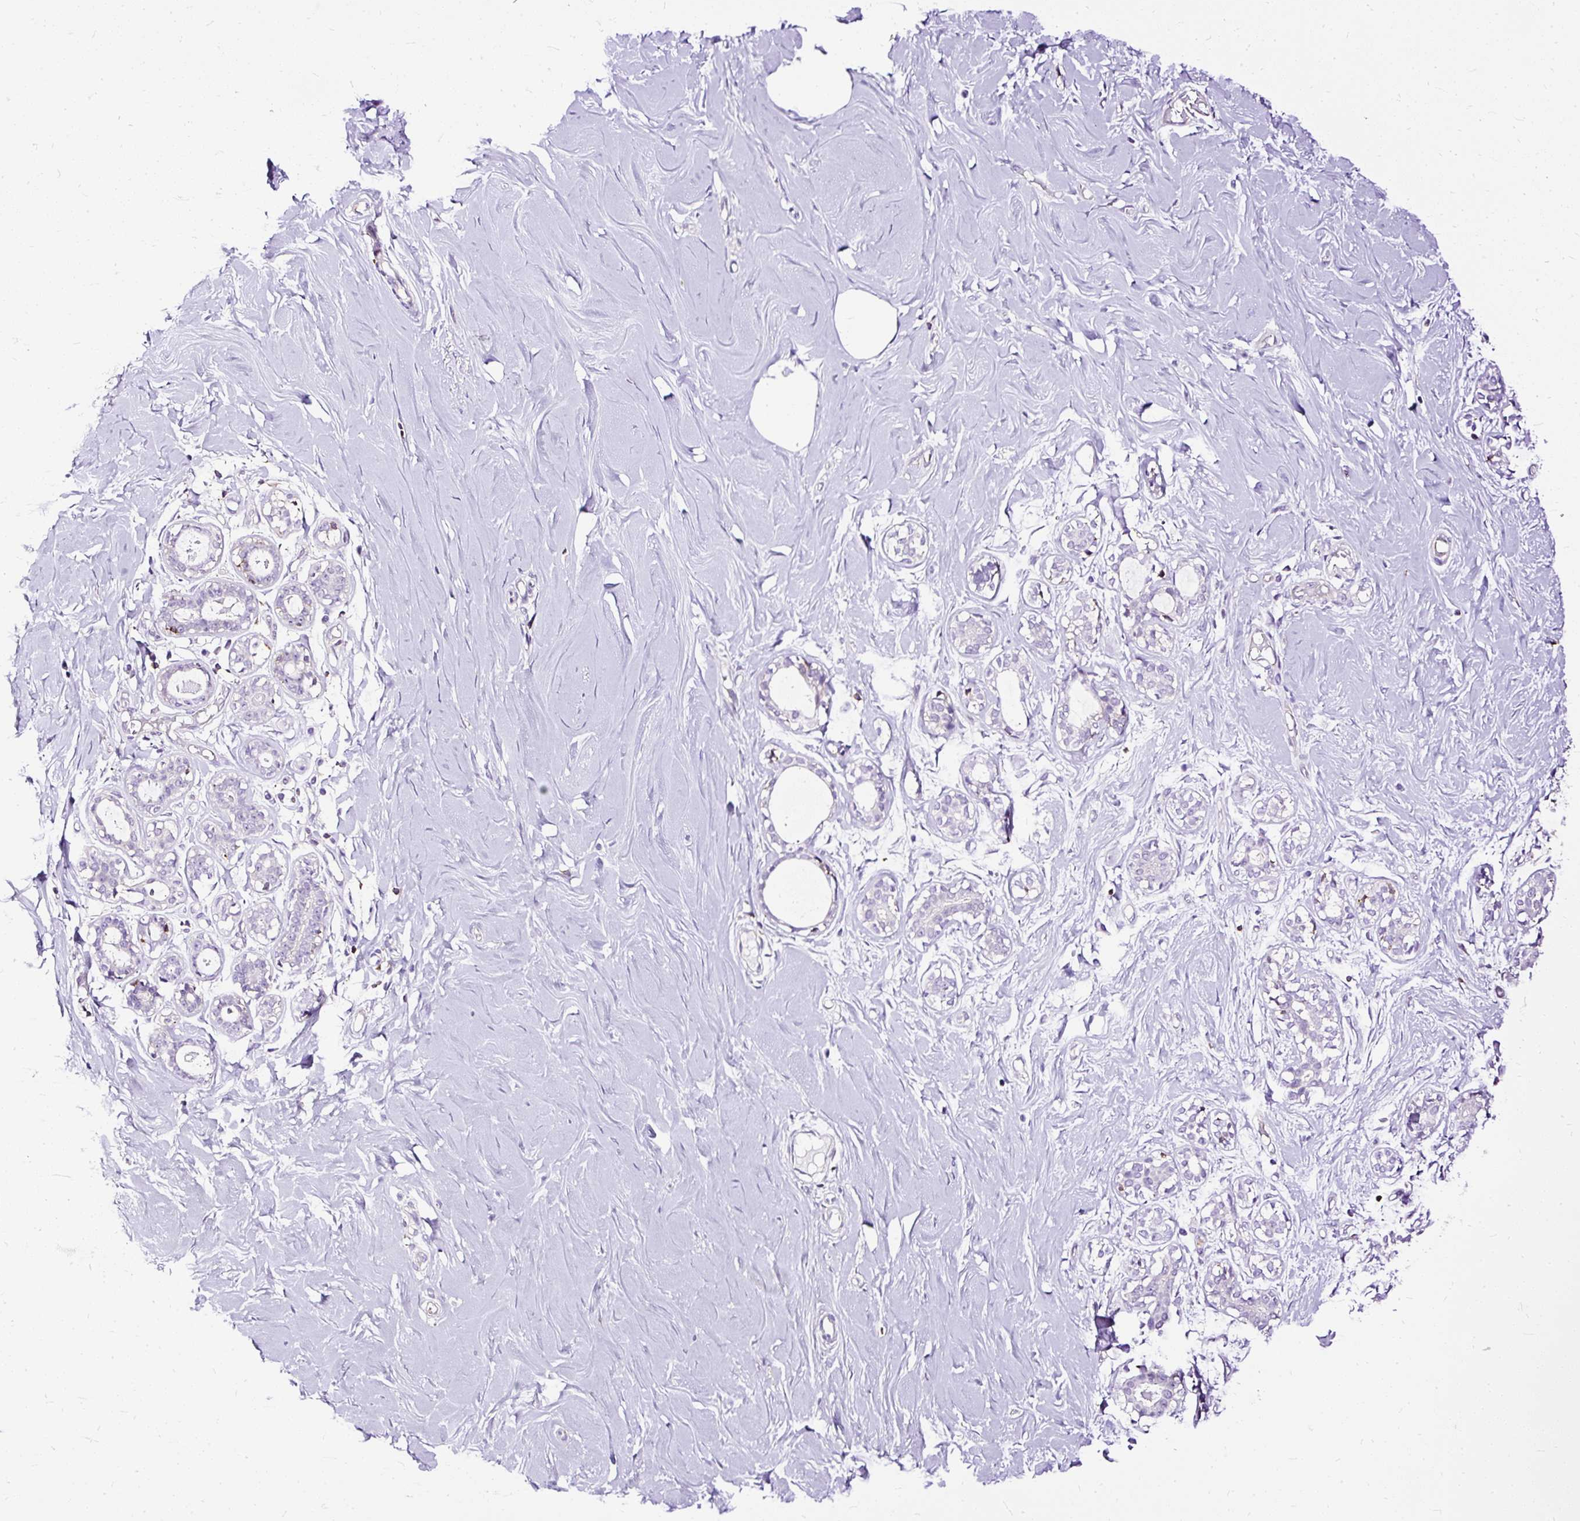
{"staining": {"intensity": "negative", "quantity": "none", "location": "none"}, "tissue": "breast", "cell_type": "Adipocytes", "image_type": "normal", "snomed": [{"axis": "morphology", "description": "Normal tissue, NOS"}, {"axis": "topography", "description": "Breast"}], "caption": "DAB (3,3'-diaminobenzidine) immunohistochemical staining of benign breast exhibits no significant positivity in adipocytes. The staining was performed using DAB to visualize the protein expression in brown, while the nuclei were stained in blue with hematoxylin (Magnification: 20x).", "gene": "TWF2", "patient": {"sex": "female", "age": 27}}